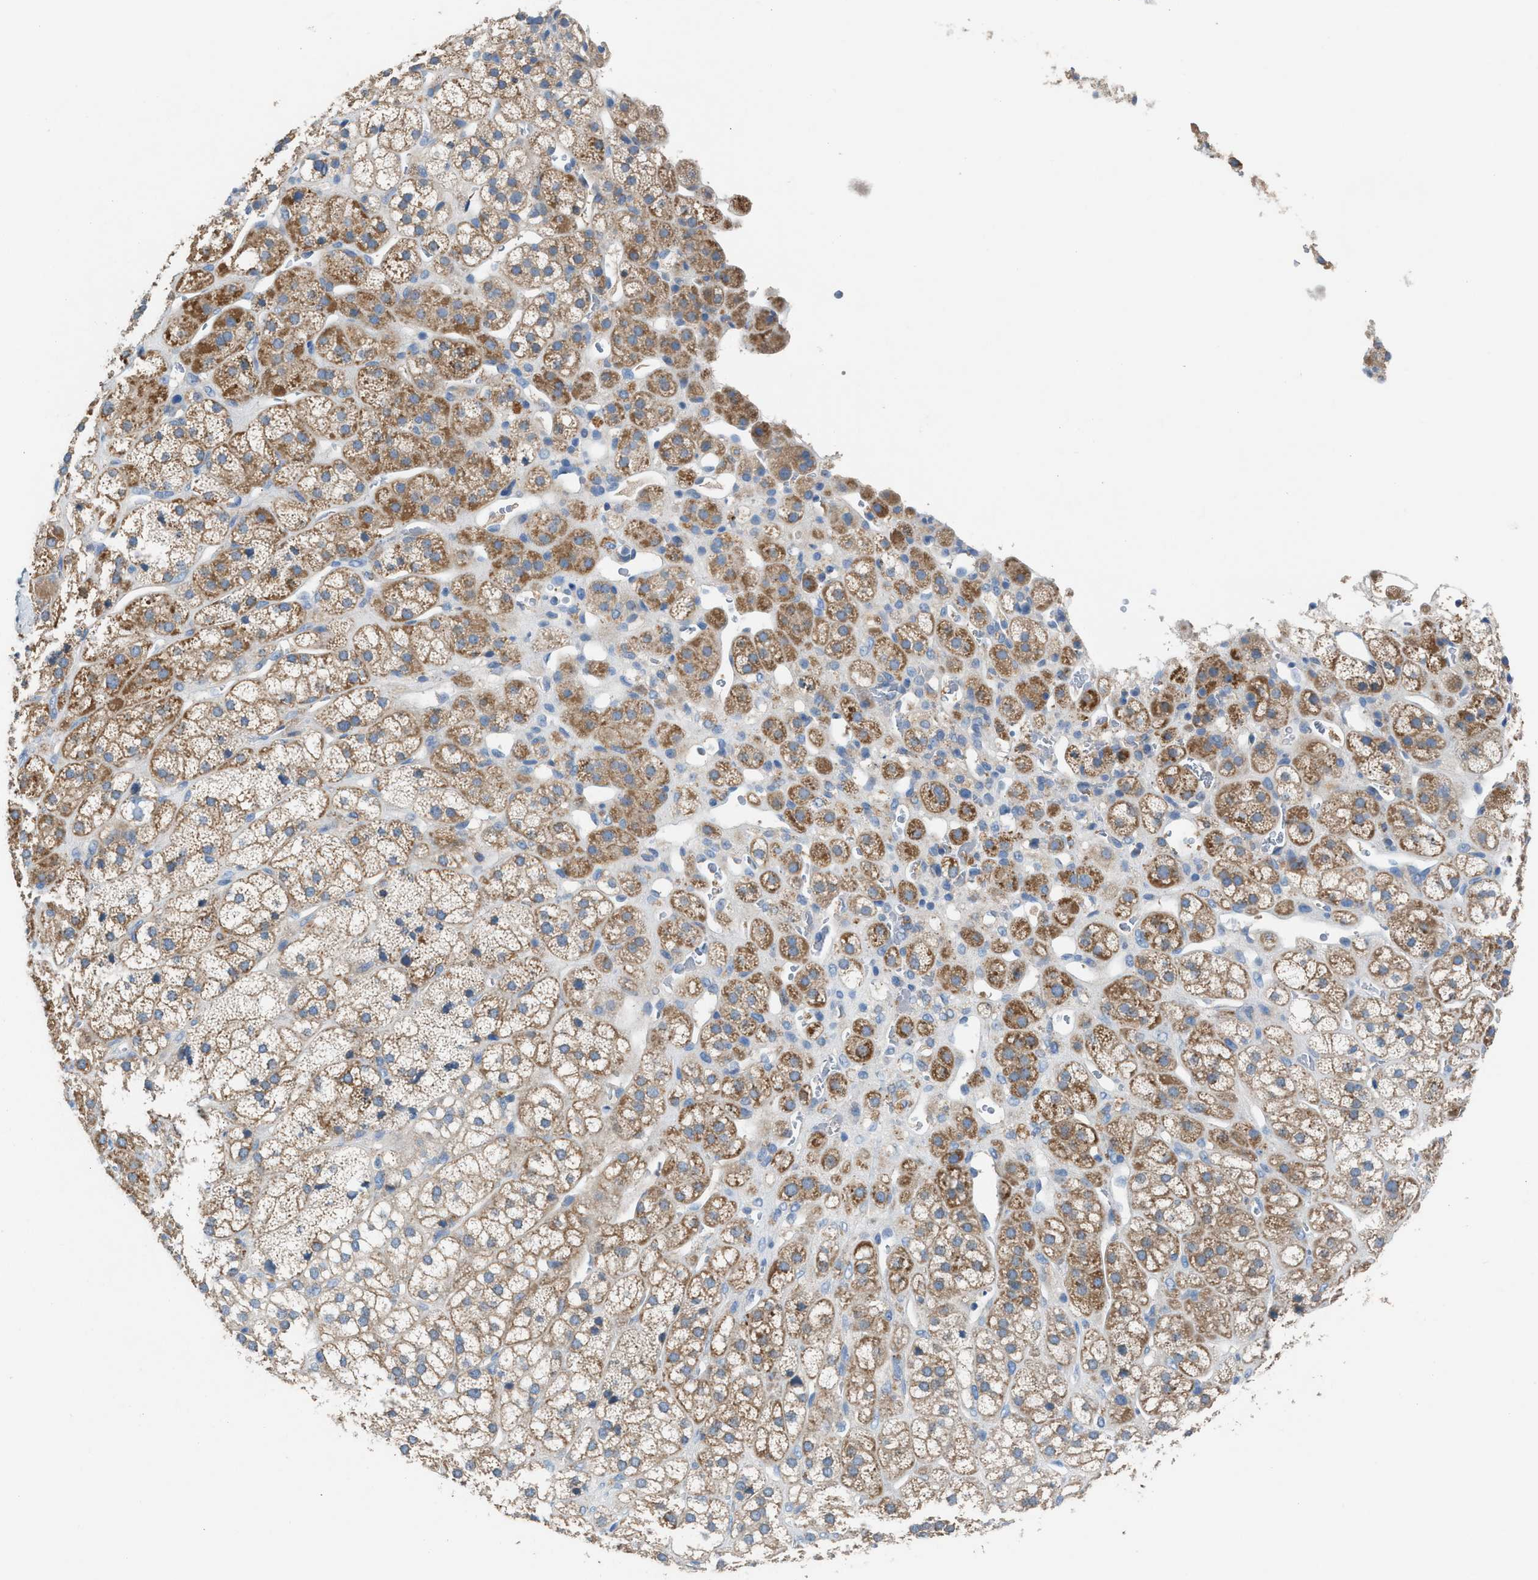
{"staining": {"intensity": "moderate", "quantity": ">75%", "location": "cytoplasmic/membranous"}, "tissue": "adrenal gland", "cell_type": "Glandular cells", "image_type": "normal", "snomed": [{"axis": "morphology", "description": "Normal tissue, NOS"}, {"axis": "topography", "description": "Adrenal gland"}], "caption": "The immunohistochemical stain highlights moderate cytoplasmic/membranous staining in glandular cells of unremarkable adrenal gland.", "gene": "AOAH", "patient": {"sex": "male", "age": 56}}